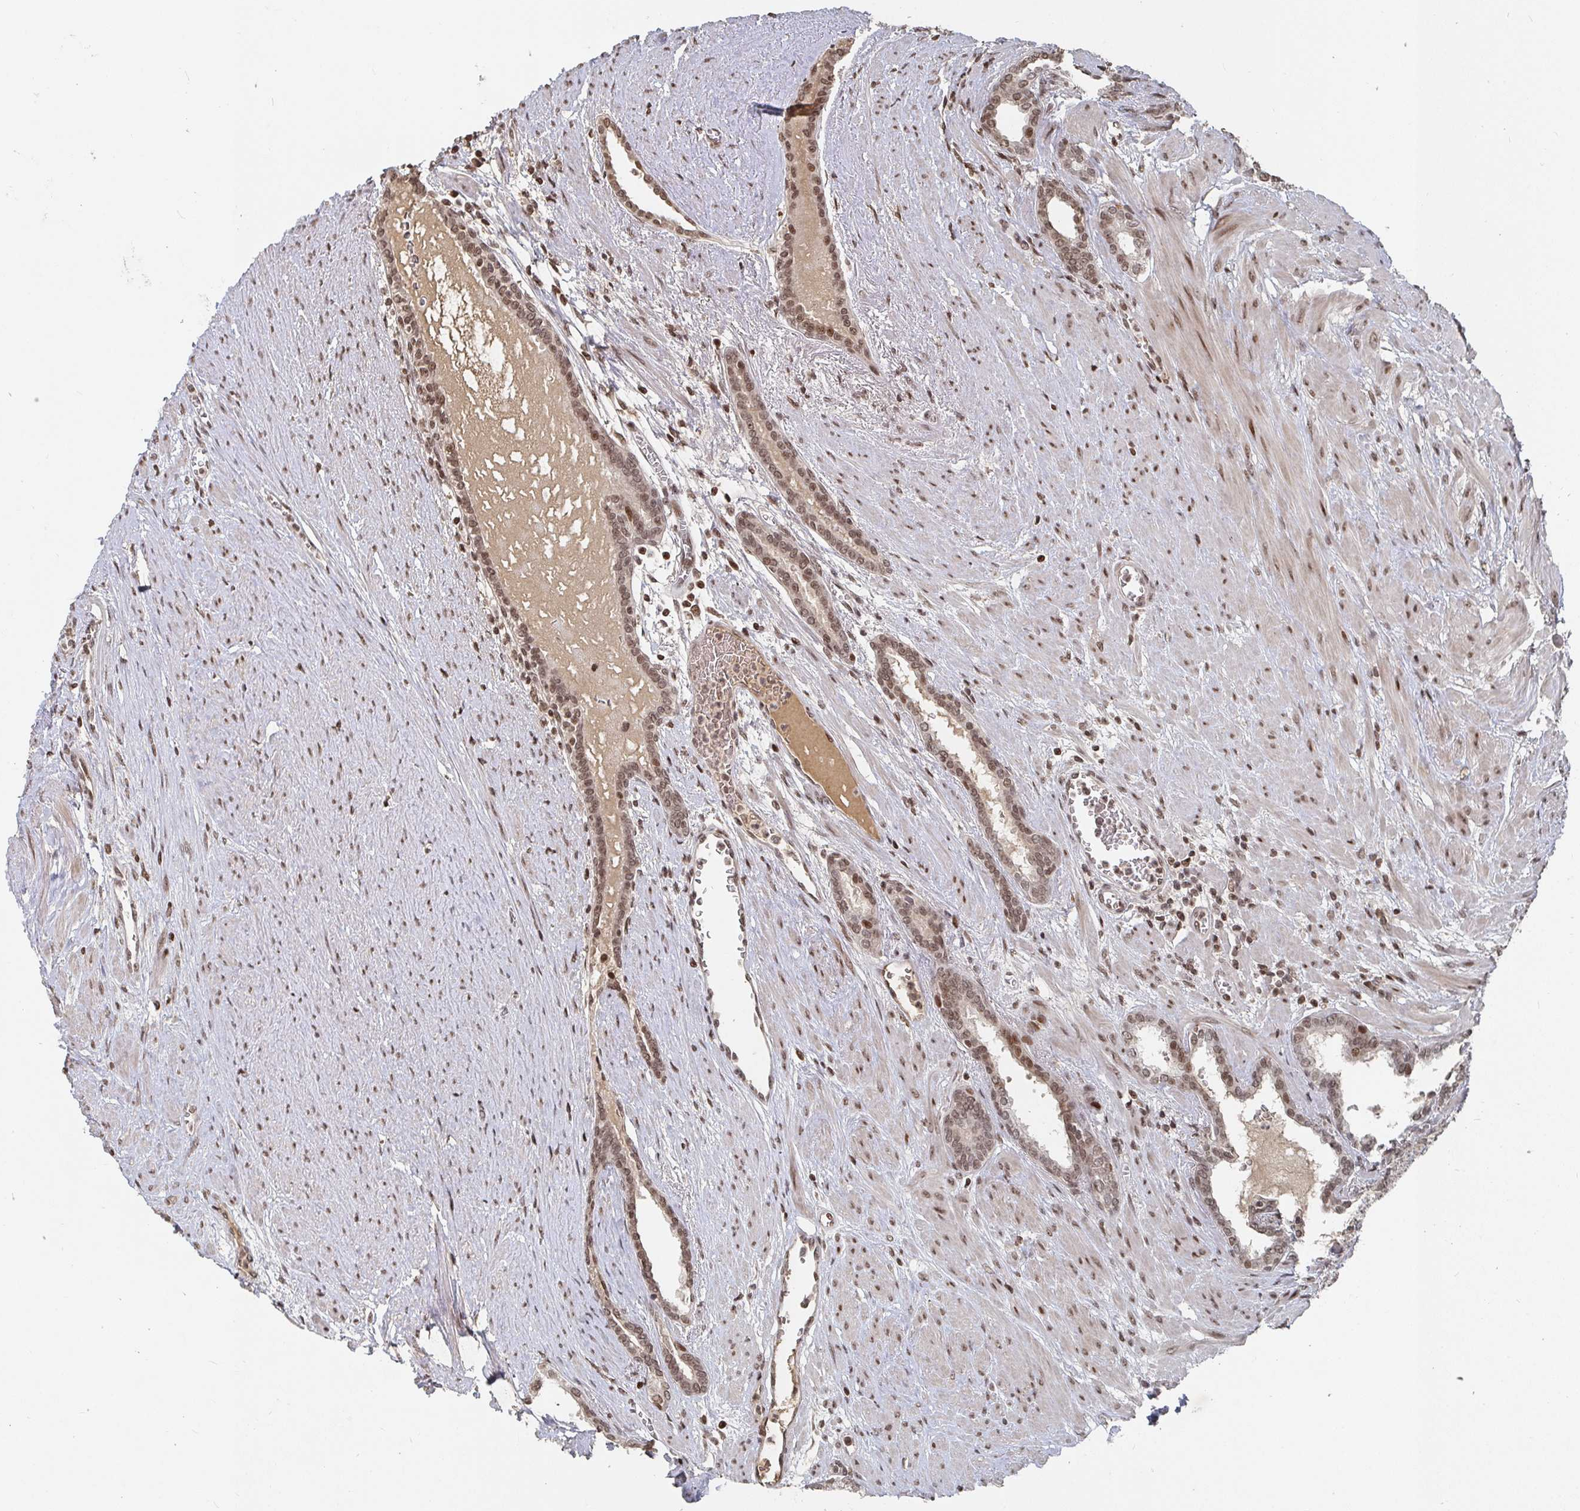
{"staining": {"intensity": "moderate", "quantity": ">75%", "location": "nuclear"}, "tissue": "prostate cancer", "cell_type": "Tumor cells", "image_type": "cancer", "snomed": [{"axis": "morphology", "description": "Adenocarcinoma, High grade"}, {"axis": "topography", "description": "Prostate"}], "caption": "Tumor cells display medium levels of moderate nuclear staining in about >75% of cells in human prostate cancer (high-grade adenocarcinoma). Nuclei are stained in blue.", "gene": "ZDHHC12", "patient": {"sex": "male", "age": 60}}